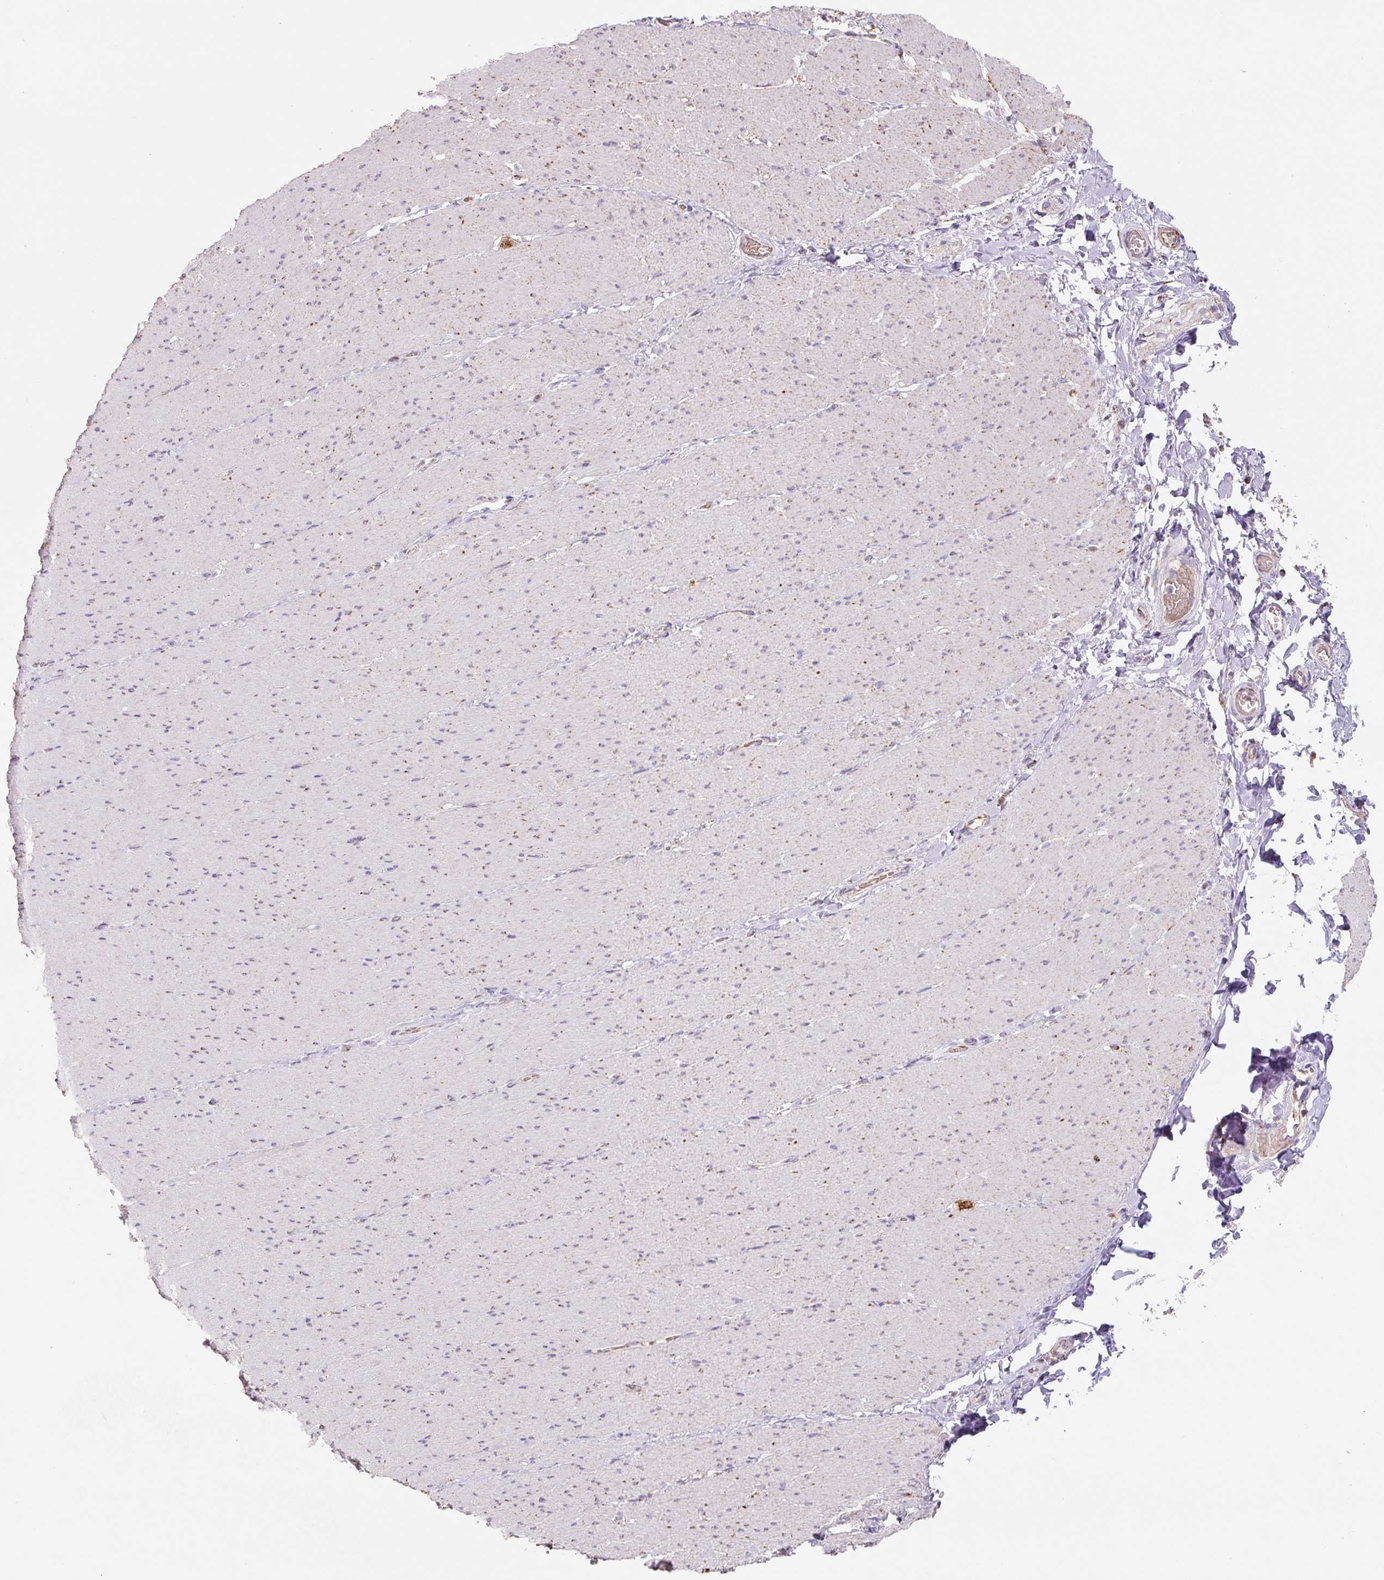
{"staining": {"intensity": "negative", "quantity": "none", "location": "none"}, "tissue": "smooth muscle", "cell_type": "Smooth muscle cells", "image_type": "normal", "snomed": [{"axis": "morphology", "description": "Normal tissue, NOS"}, {"axis": "topography", "description": "Smooth muscle"}, {"axis": "topography", "description": "Rectum"}], "caption": "The histopathology image shows no significant staining in smooth muscle cells of smooth muscle.", "gene": "MT", "patient": {"sex": "male", "age": 53}}